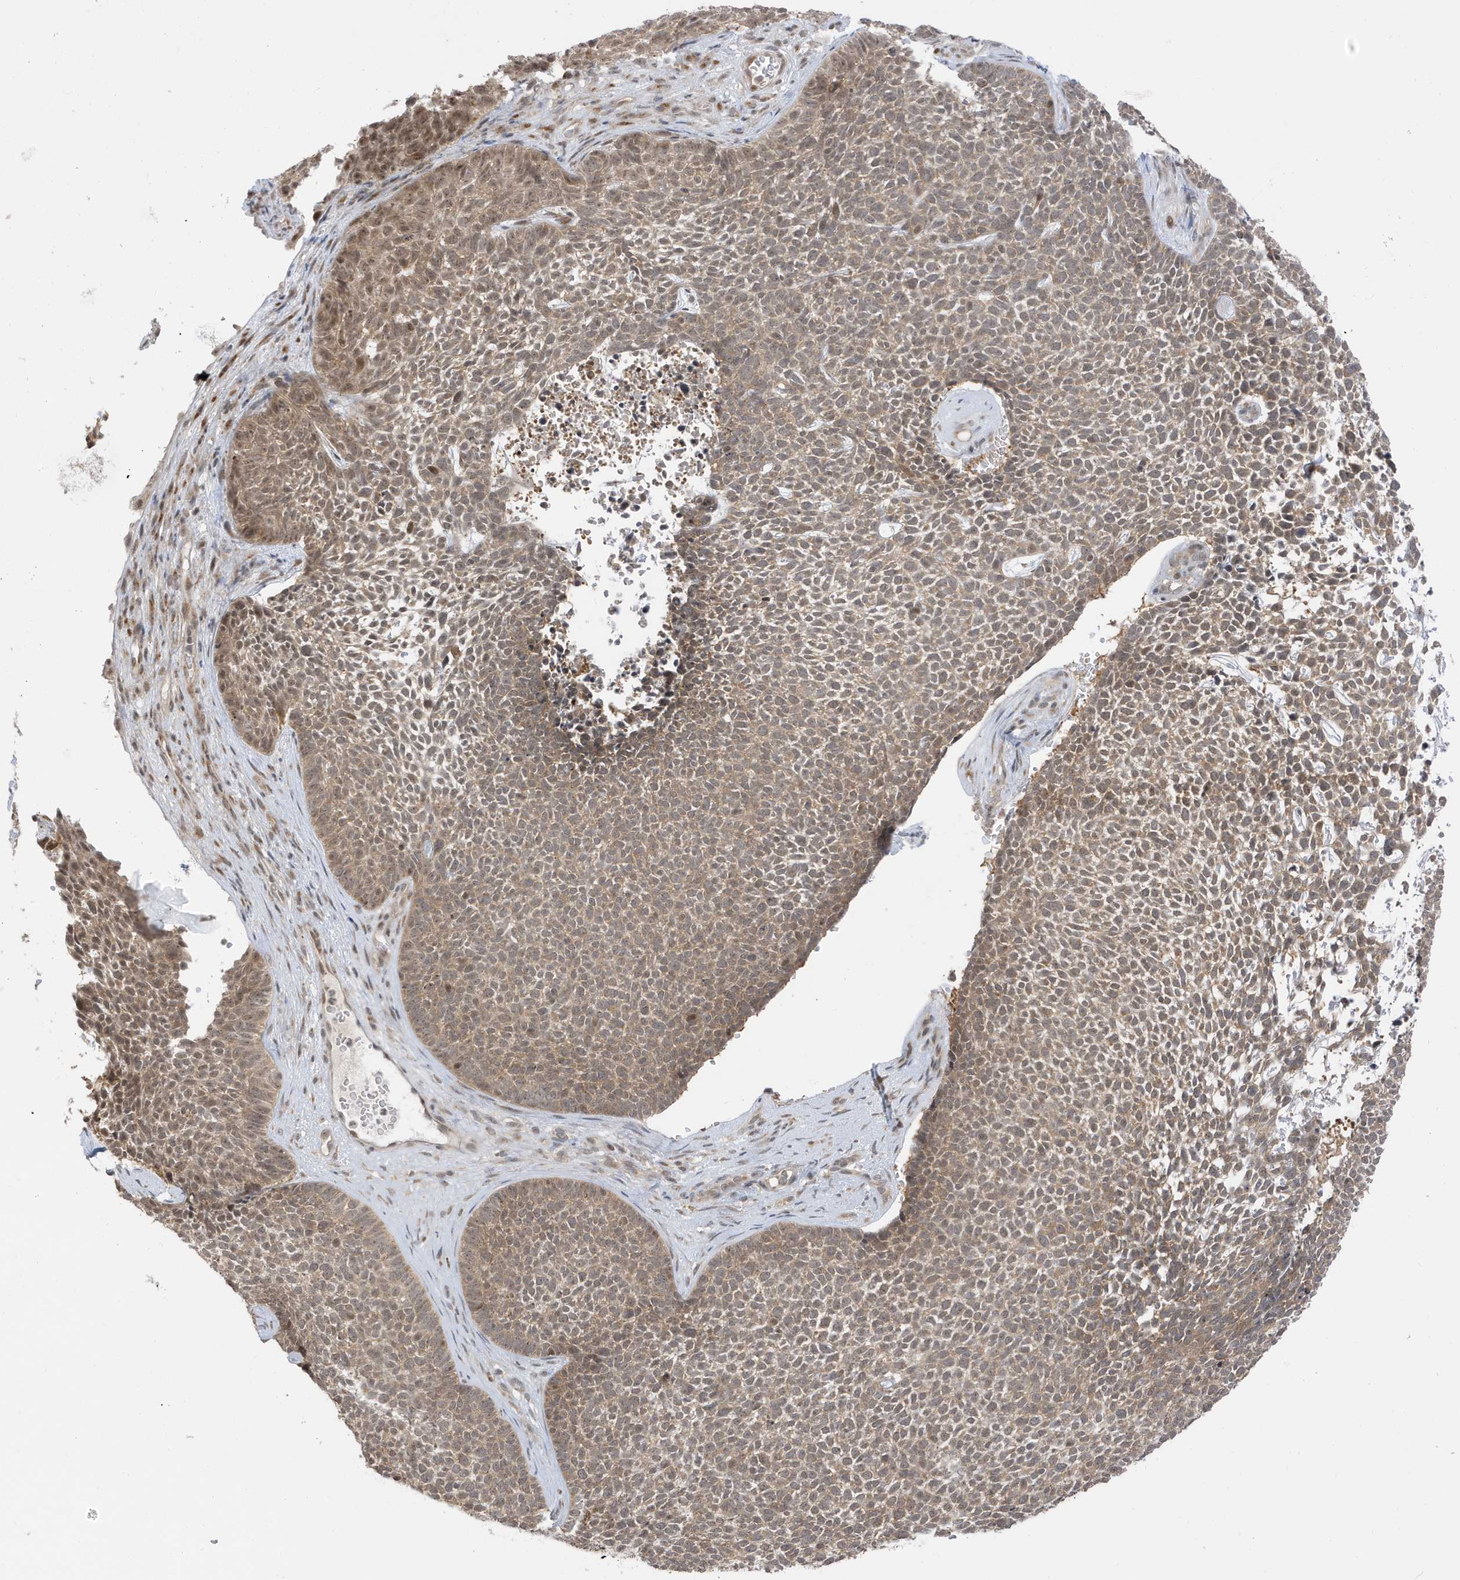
{"staining": {"intensity": "moderate", "quantity": ">75%", "location": "cytoplasmic/membranous,nuclear"}, "tissue": "skin cancer", "cell_type": "Tumor cells", "image_type": "cancer", "snomed": [{"axis": "morphology", "description": "Basal cell carcinoma"}, {"axis": "topography", "description": "Skin"}], "caption": "Human skin basal cell carcinoma stained for a protein (brown) shows moderate cytoplasmic/membranous and nuclear positive staining in approximately >75% of tumor cells.", "gene": "TAB3", "patient": {"sex": "female", "age": 84}}